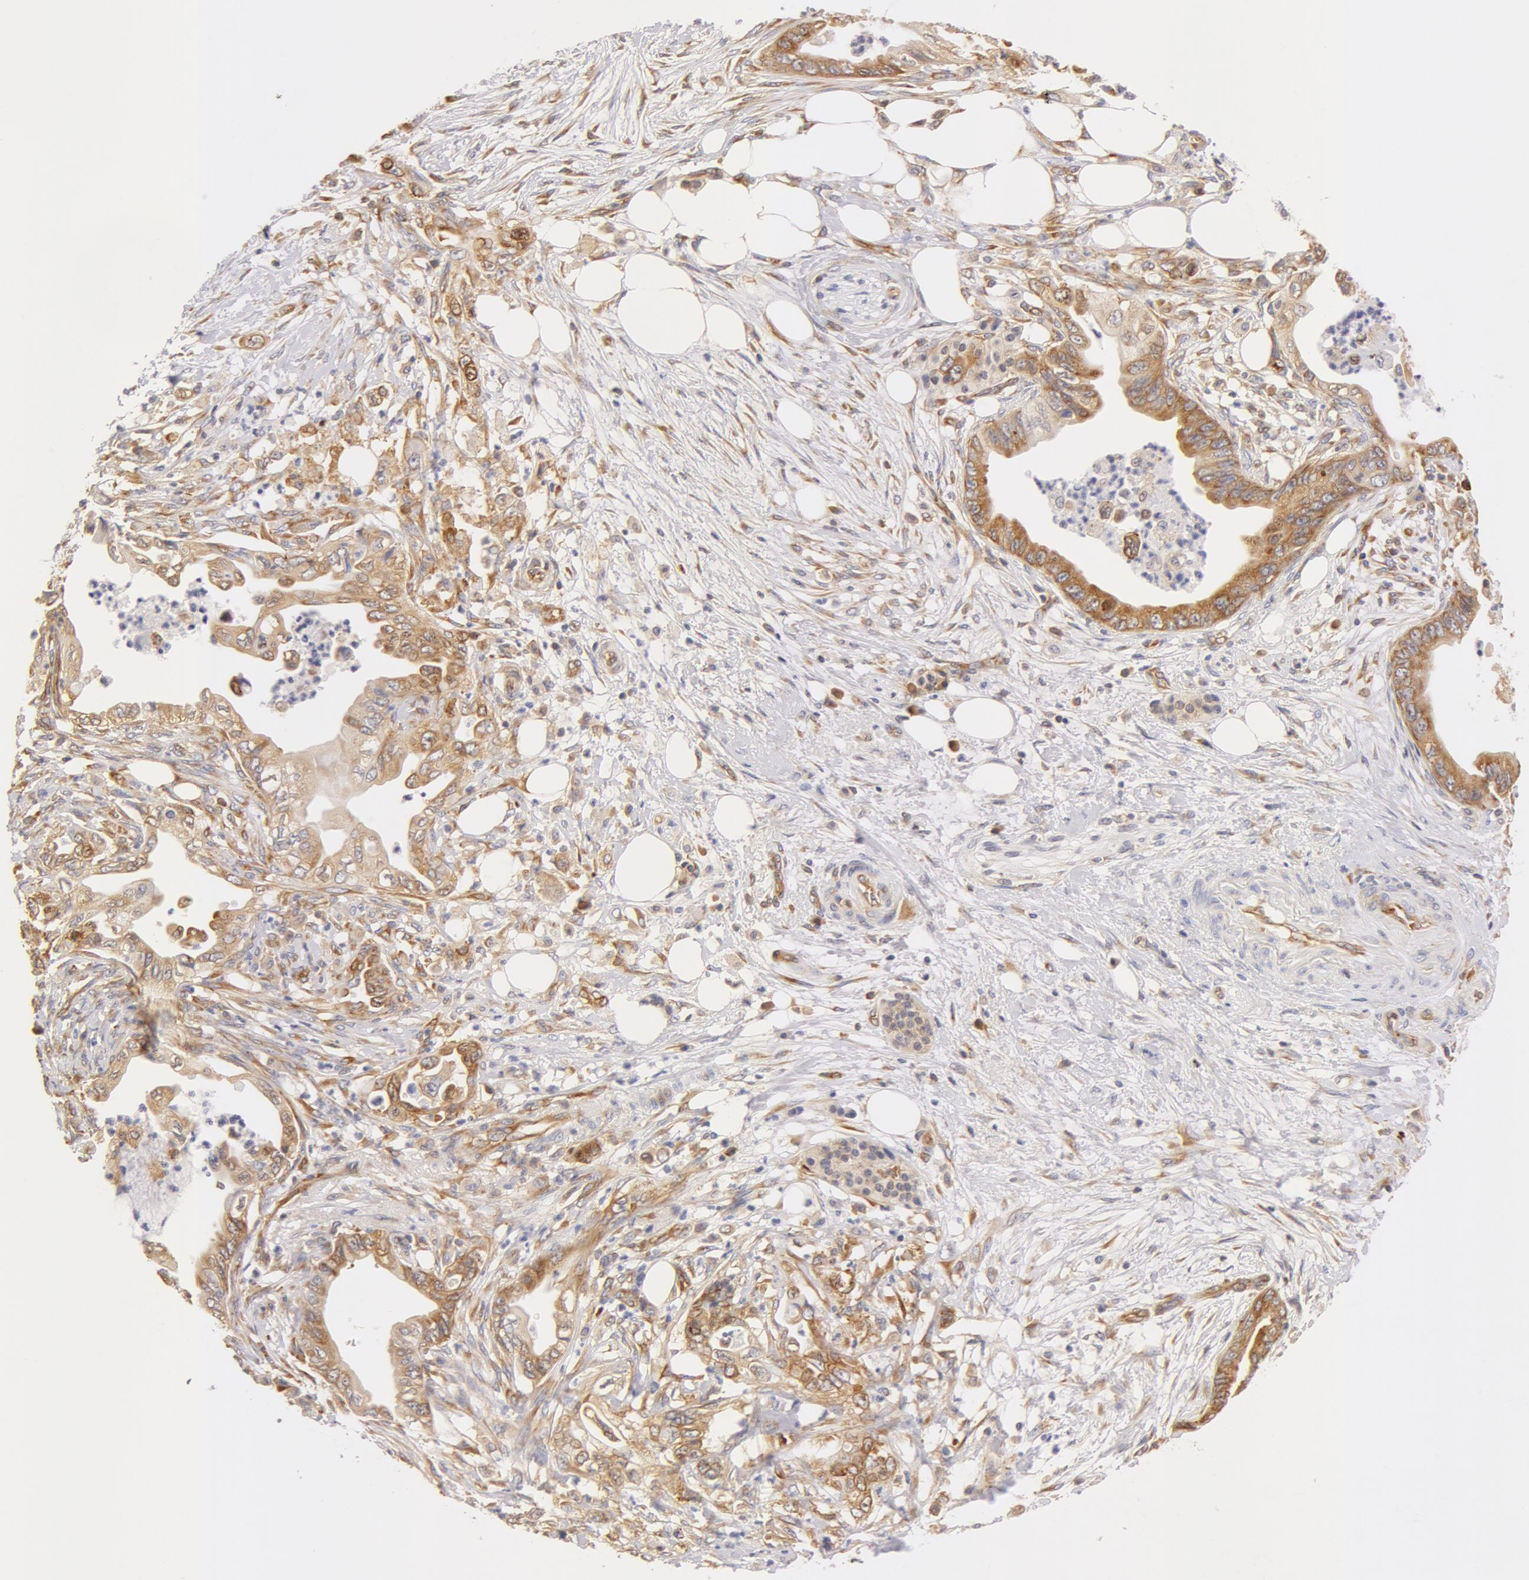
{"staining": {"intensity": "weak", "quantity": "25%-75%", "location": "cytoplasmic/membranous"}, "tissue": "pancreatic cancer", "cell_type": "Tumor cells", "image_type": "cancer", "snomed": [{"axis": "morphology", "description": "Adenocarcinoma, NOS"}, {"axis": "topography", "description": "Pancreas"}], "caption": "Immunohistochemical staining of pancreatic cancer exhibits weak cytoplasmic/membranous protein positivity in approximately 25%-75% of tumor cells. (brown staining indicates protein expression, while blue staining denotes nuclei).", "gene": "DDX3Y", "patient": {"sex": "female", "age": 66}}